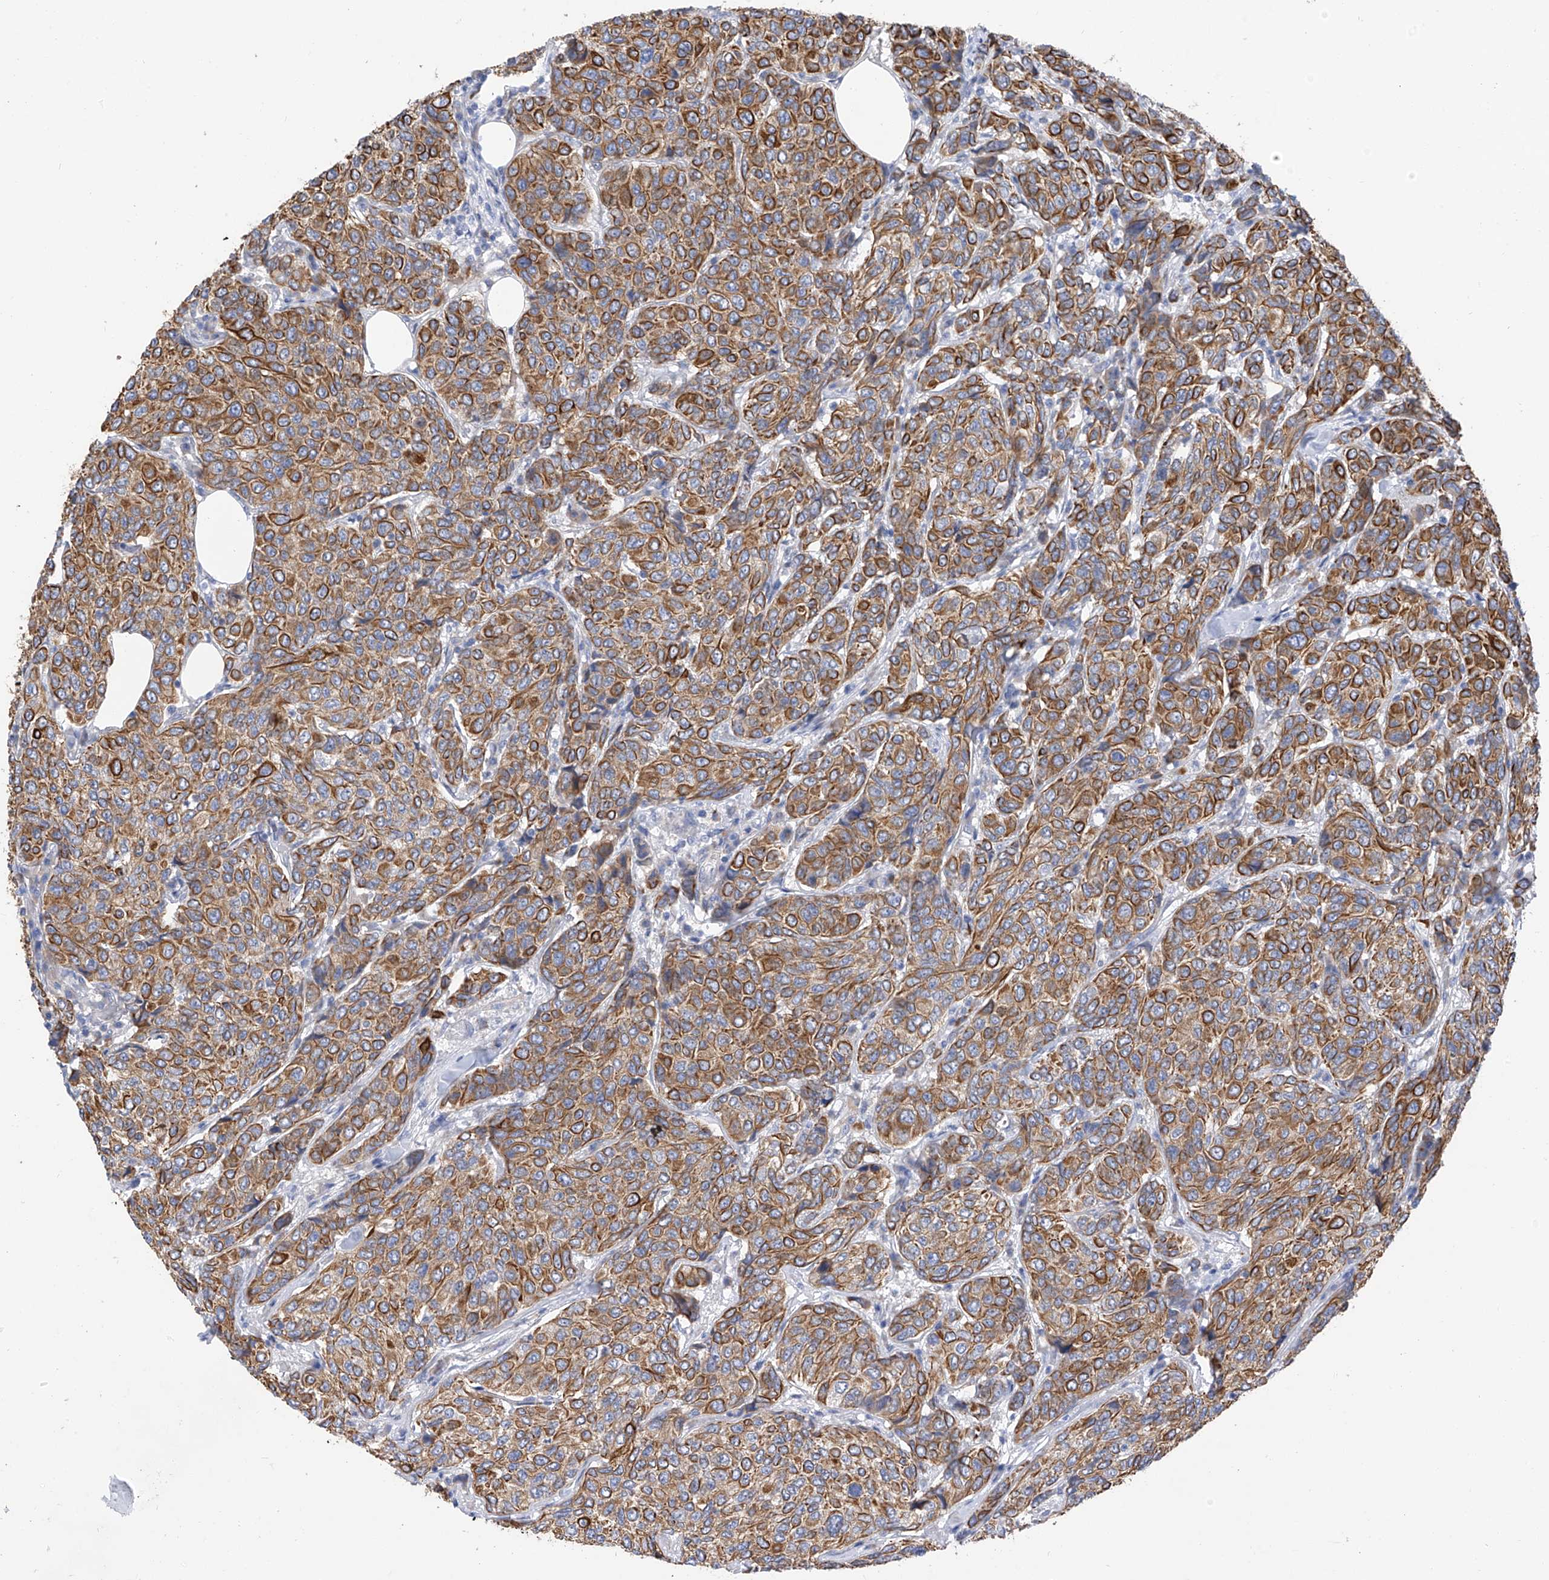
{"staining": {"intensity": "moderate", "quantity": ">75%", "location": "cytoplasmic/membranous"}, "tissue": "breast cancer", "cell_type": "Tumor cells", "image_type": "cancer", "snomed": [{"axis": "morphology", "description": "Duct carcinoma"}, {"axis": "topography", "description": "Breast"}], "caption": "This photomicrograph demonstrates IHC staining of breast intraductal carcinoma, with medium moderate cytoplasmic/membranous expression in approximately >75% of tumor cells.", "gene": "PIK3C2B", "patient": {"sex": "female", "age": 55}}